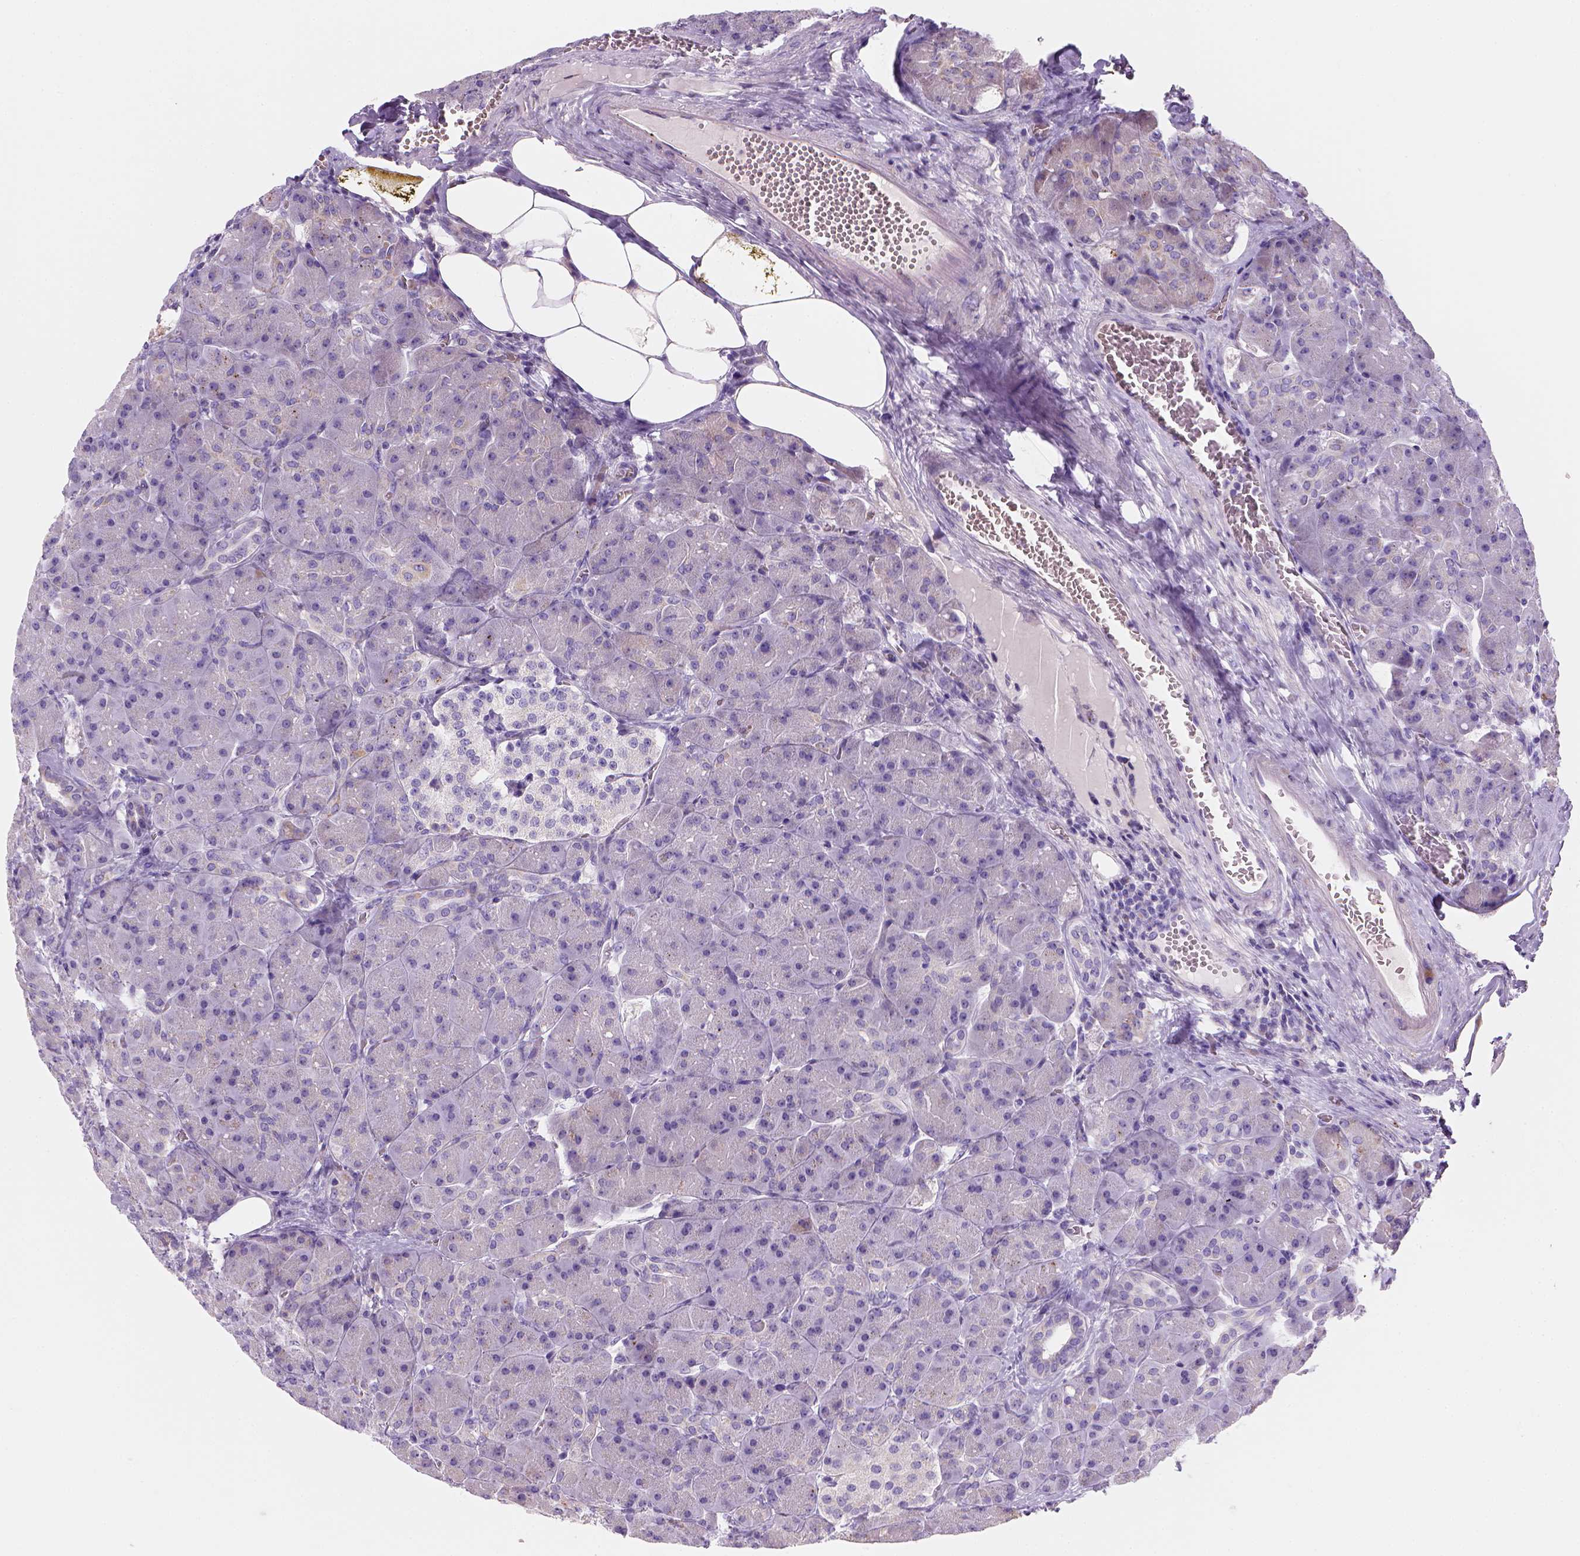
{"staining": {"intensity": "negative", "quantity": "none", "location": "none"}, "tissue": "pancreas", "cell_type": "Exocrine glandular cells", "image_type": "normal", "snomed": [{"axis": "morphology", "description": "Normal tissue, NOS"}, {"axis": "topography", "description": "Pancreas"}], "caption": "This histopathology image is of unremarkable pancreas stained with immunohistochemistry (IHC) to label a protein in brown with the nuclei are counter-stained blue. There is no positivity in exocrine glandular cells. (DAB IHC with hematoxylin counter stain).", "gene": "CES2", "patient": {"sex": "male", "age": 55}}